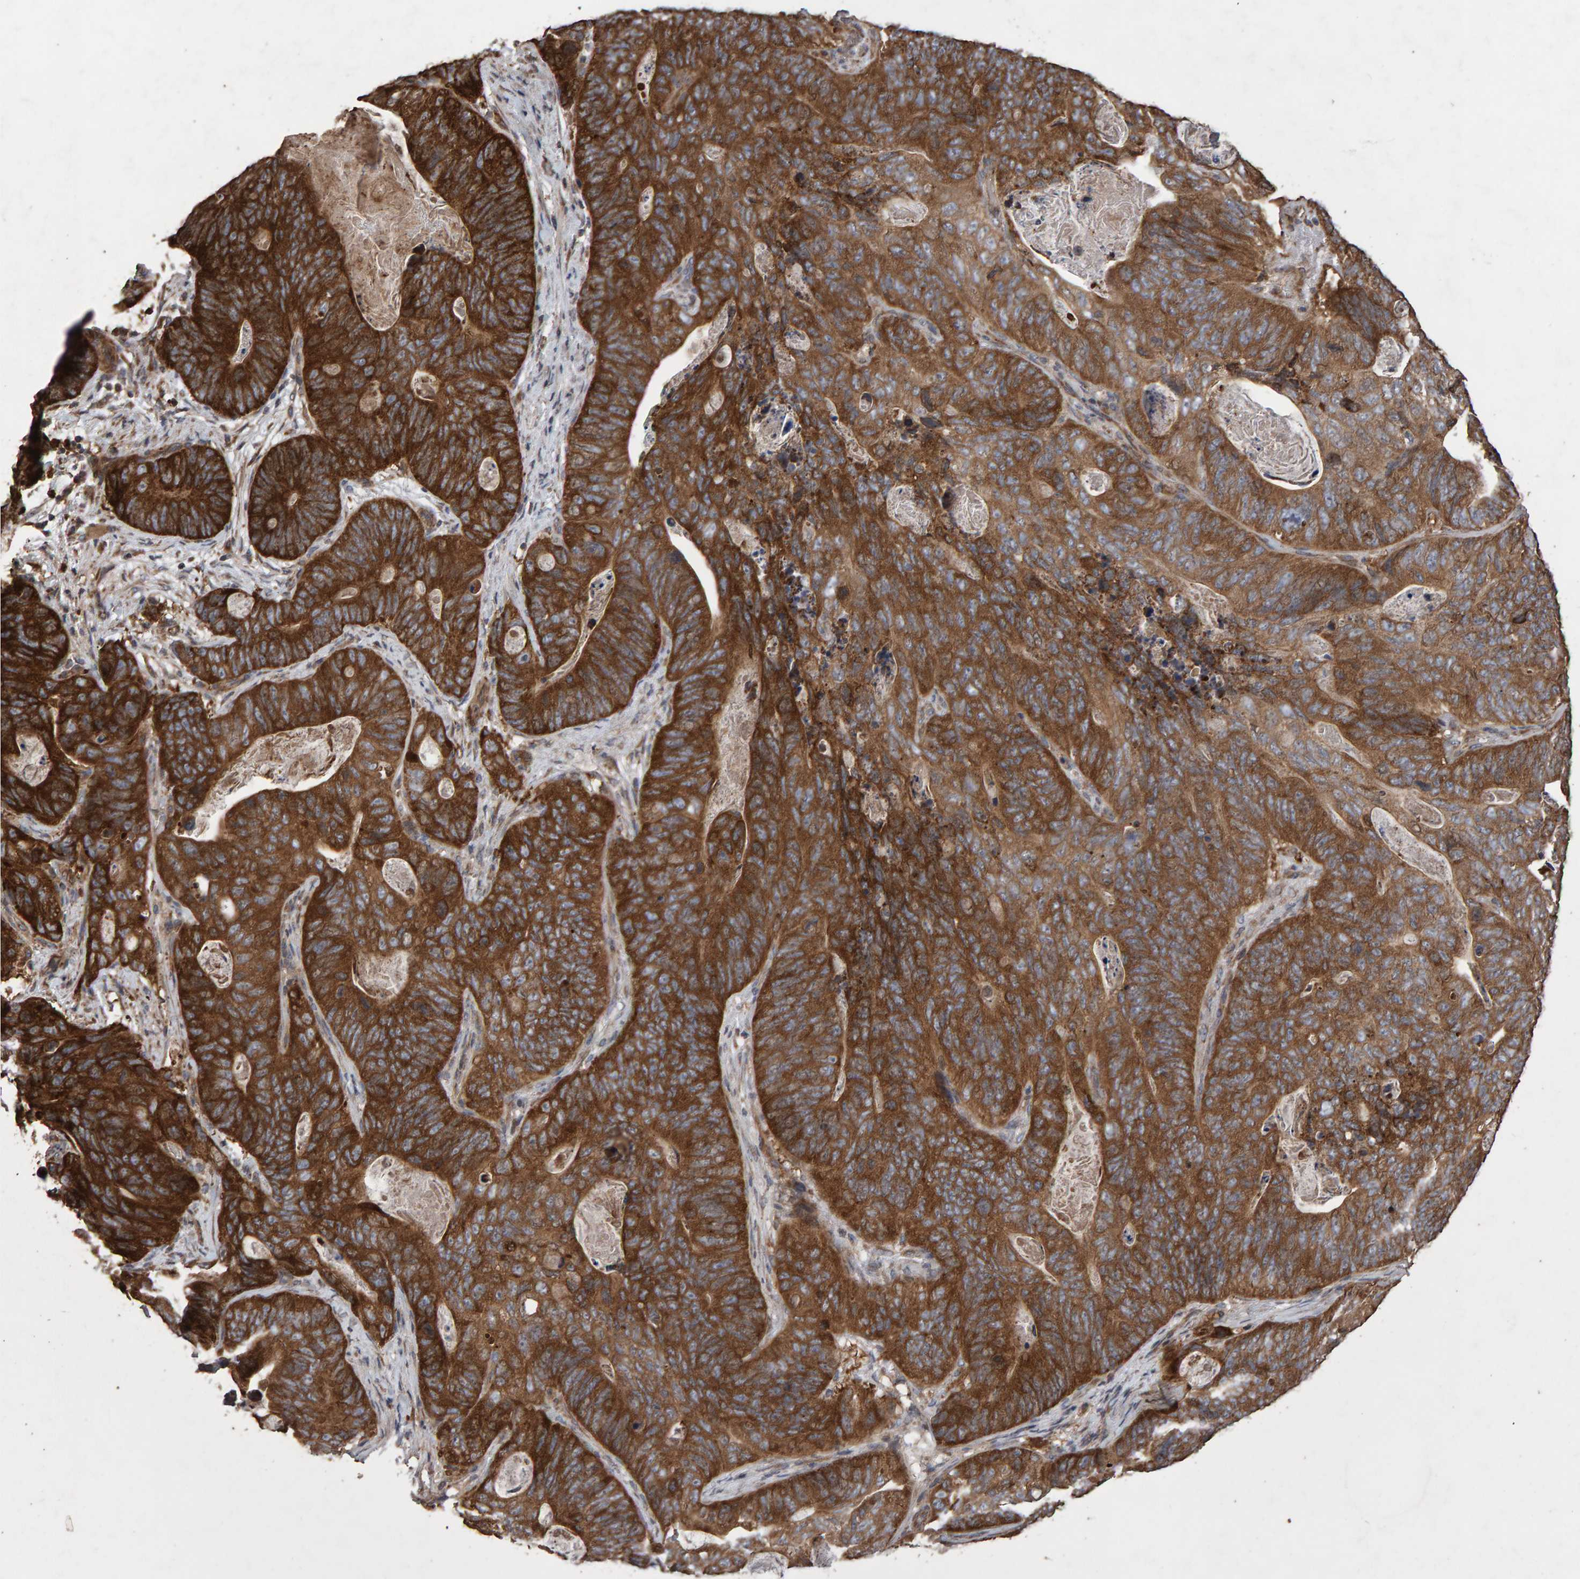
{"staining": {"intensity": "strong", "quantity": ">75%", "location": "cytoplasmic/membranous"}, "tissue": "stomach cancer", "cell_type": "Tumor cells", "image_type": "cancer", "snomed": [{"axis": "morphology", "description": "Normal tissue, NOS"}, {"axis": "morphology", "description": "Adenocarcinoma, NOS"}, {"axis": "topography", "description": "Stomach"}], "caption": "This micrograph displays immunohistochemistry staining of stomach cancer (adenocarcinoma), with high strong cytoplasmic/membranous staining in approximately >75% of tumor cells.", "gene": "OSBP2", "patient": {"sex": "female", "age": 89}}